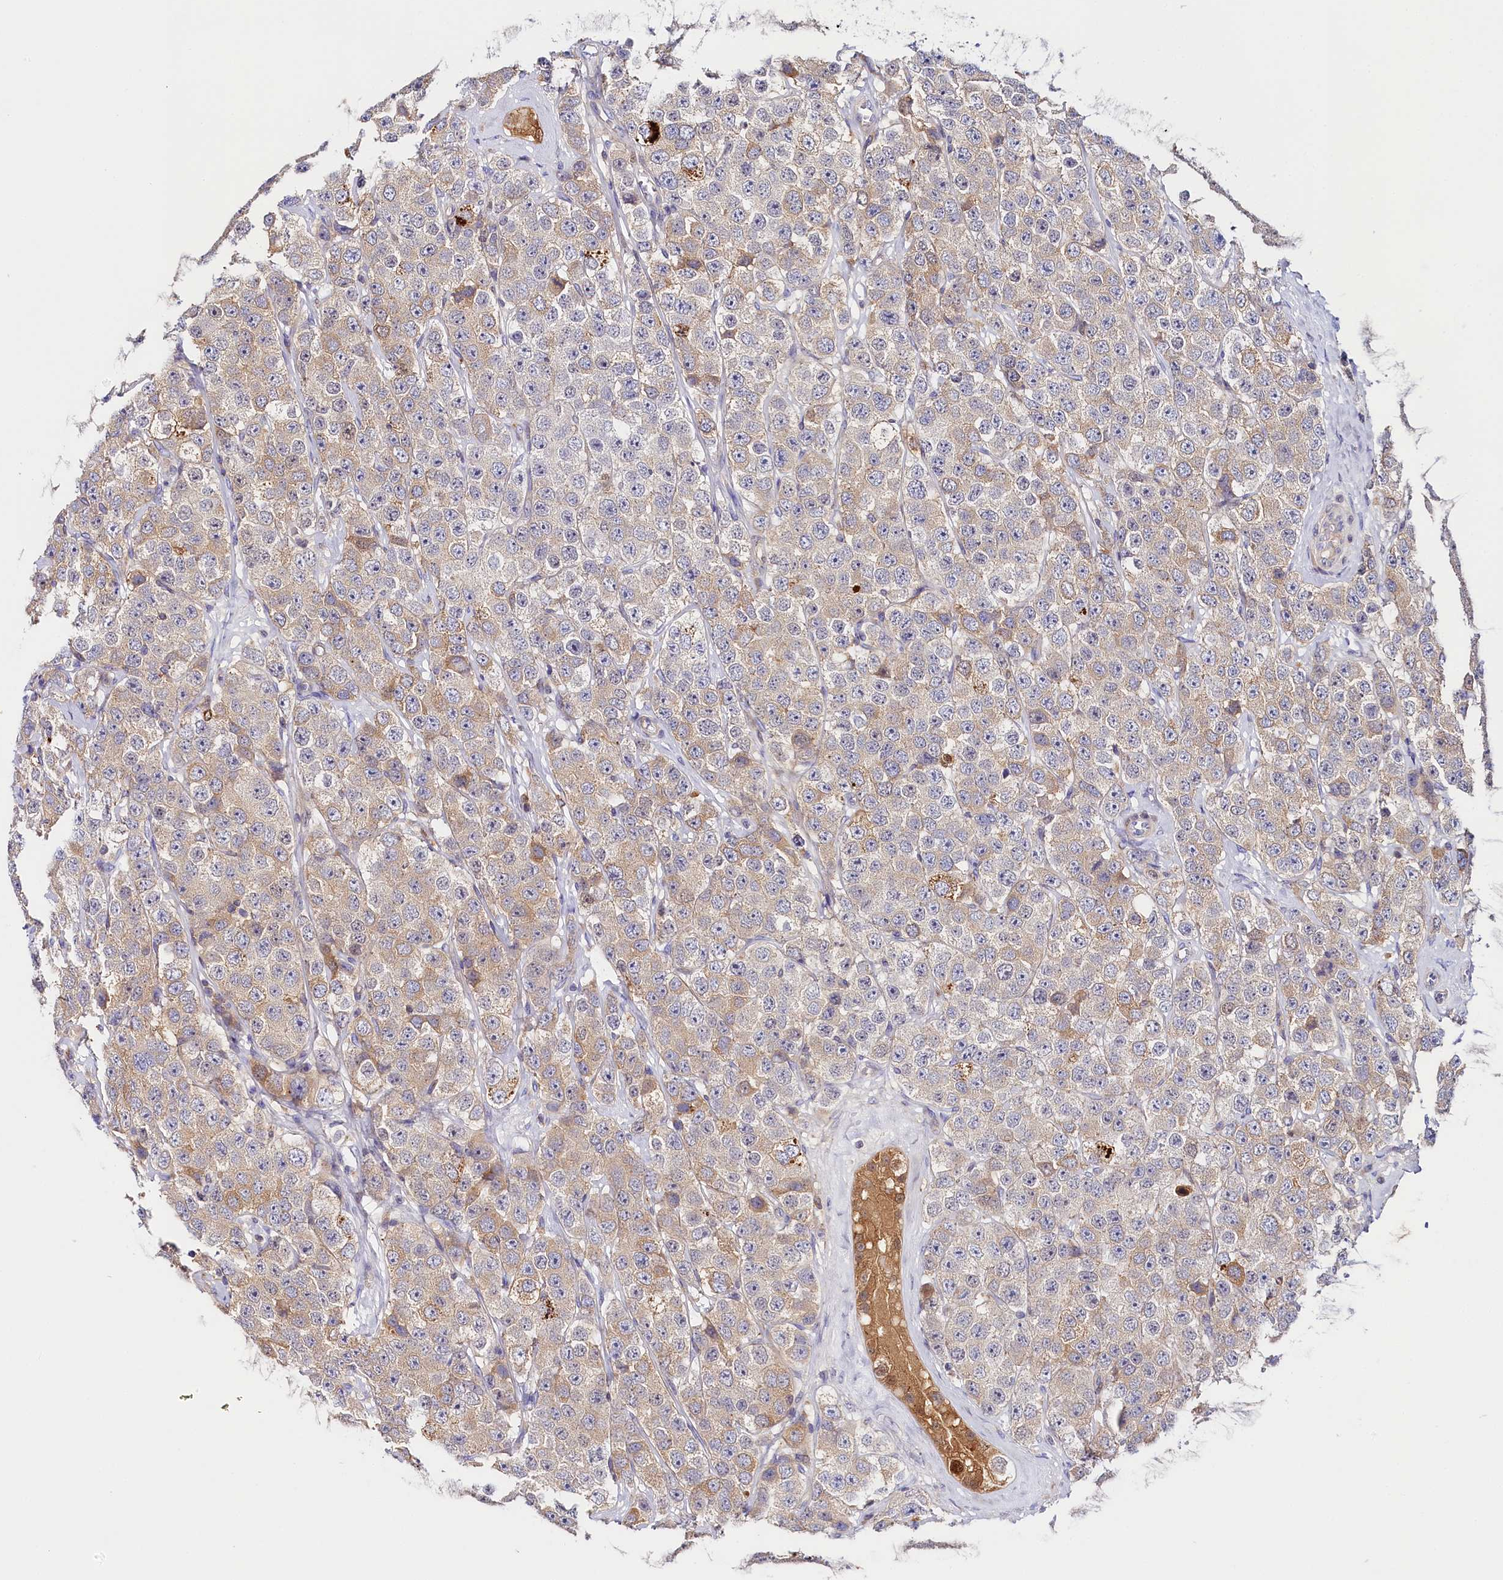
{"staining": {"intensity": "weak", "quantity": "25%-75%", "location": "cytoplasmic/membranous"}, "tissue": "testis cancer", "cell_type": "Tumor cells", "image_type": "cancer", "snomed": [{"axis": "morphology", "description": "Seminoma, NOS"}, {"axis": "topography", "description": "Testis"}], "caption": "Seminoma (testis) stained with a brown dye shows weak cytoplasmic/membranous positive positivity in approximately 25%-75% of tumor cells.", "gene": "KATNB1", "patient": {"sex": "male", "age": 28}}